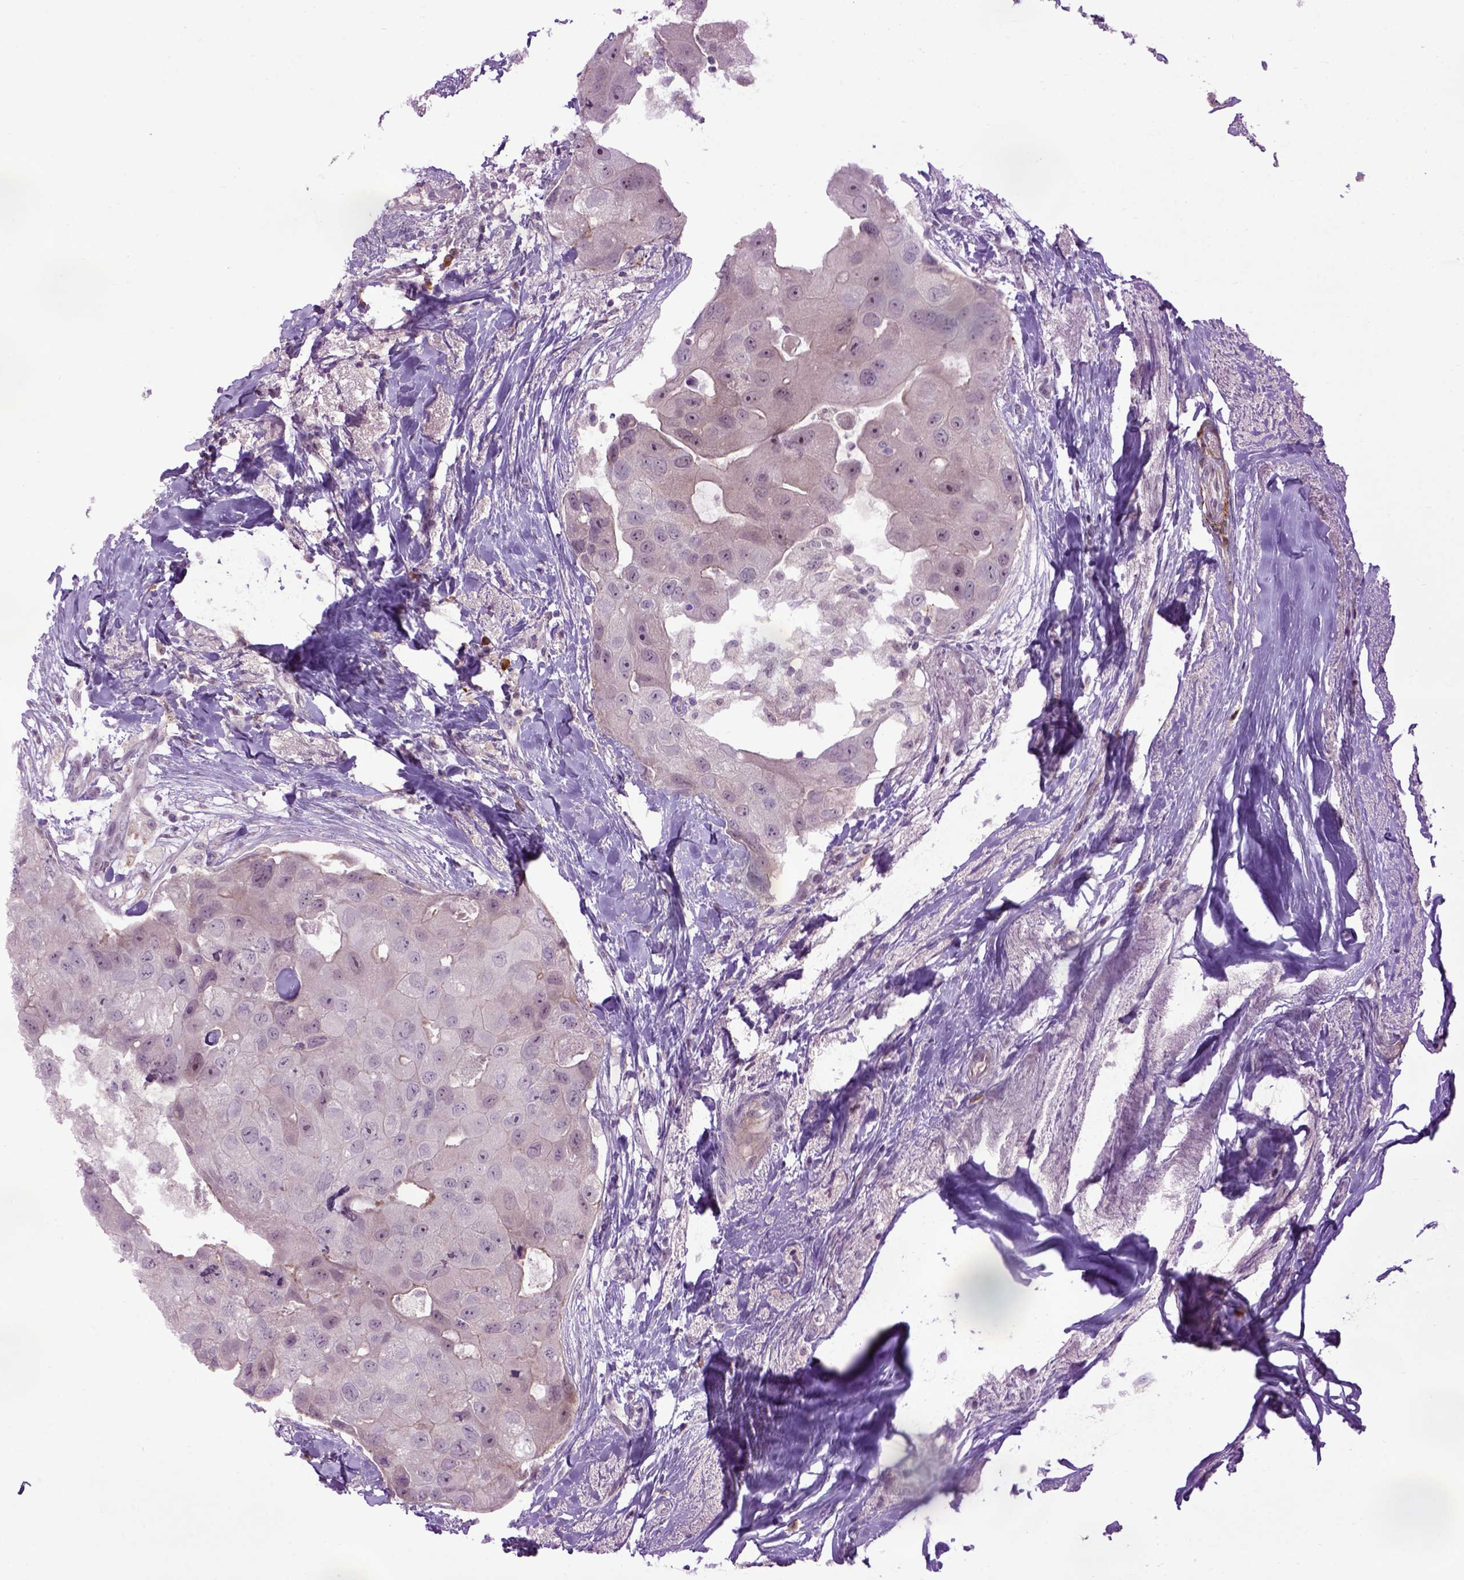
{"staining": {"intensity": "negative", "quantity": "none", "location": "none"}, "tissue": "breast cancer", "cell_type": "Tumor cells", "image_type": "cancer", "snomed": [{"axis": "morphology", "description": "Duct carcinoma"}, {"axis": "topography", "description": "Breast"}], "caption": "Breast cancer (infiltrating ductal carcinoma) was stained to show a protein in brown. There is no significant expression in tumor cells.", "gene": "EMILIN3", "patient": {"sex": "female", "age": 43}}